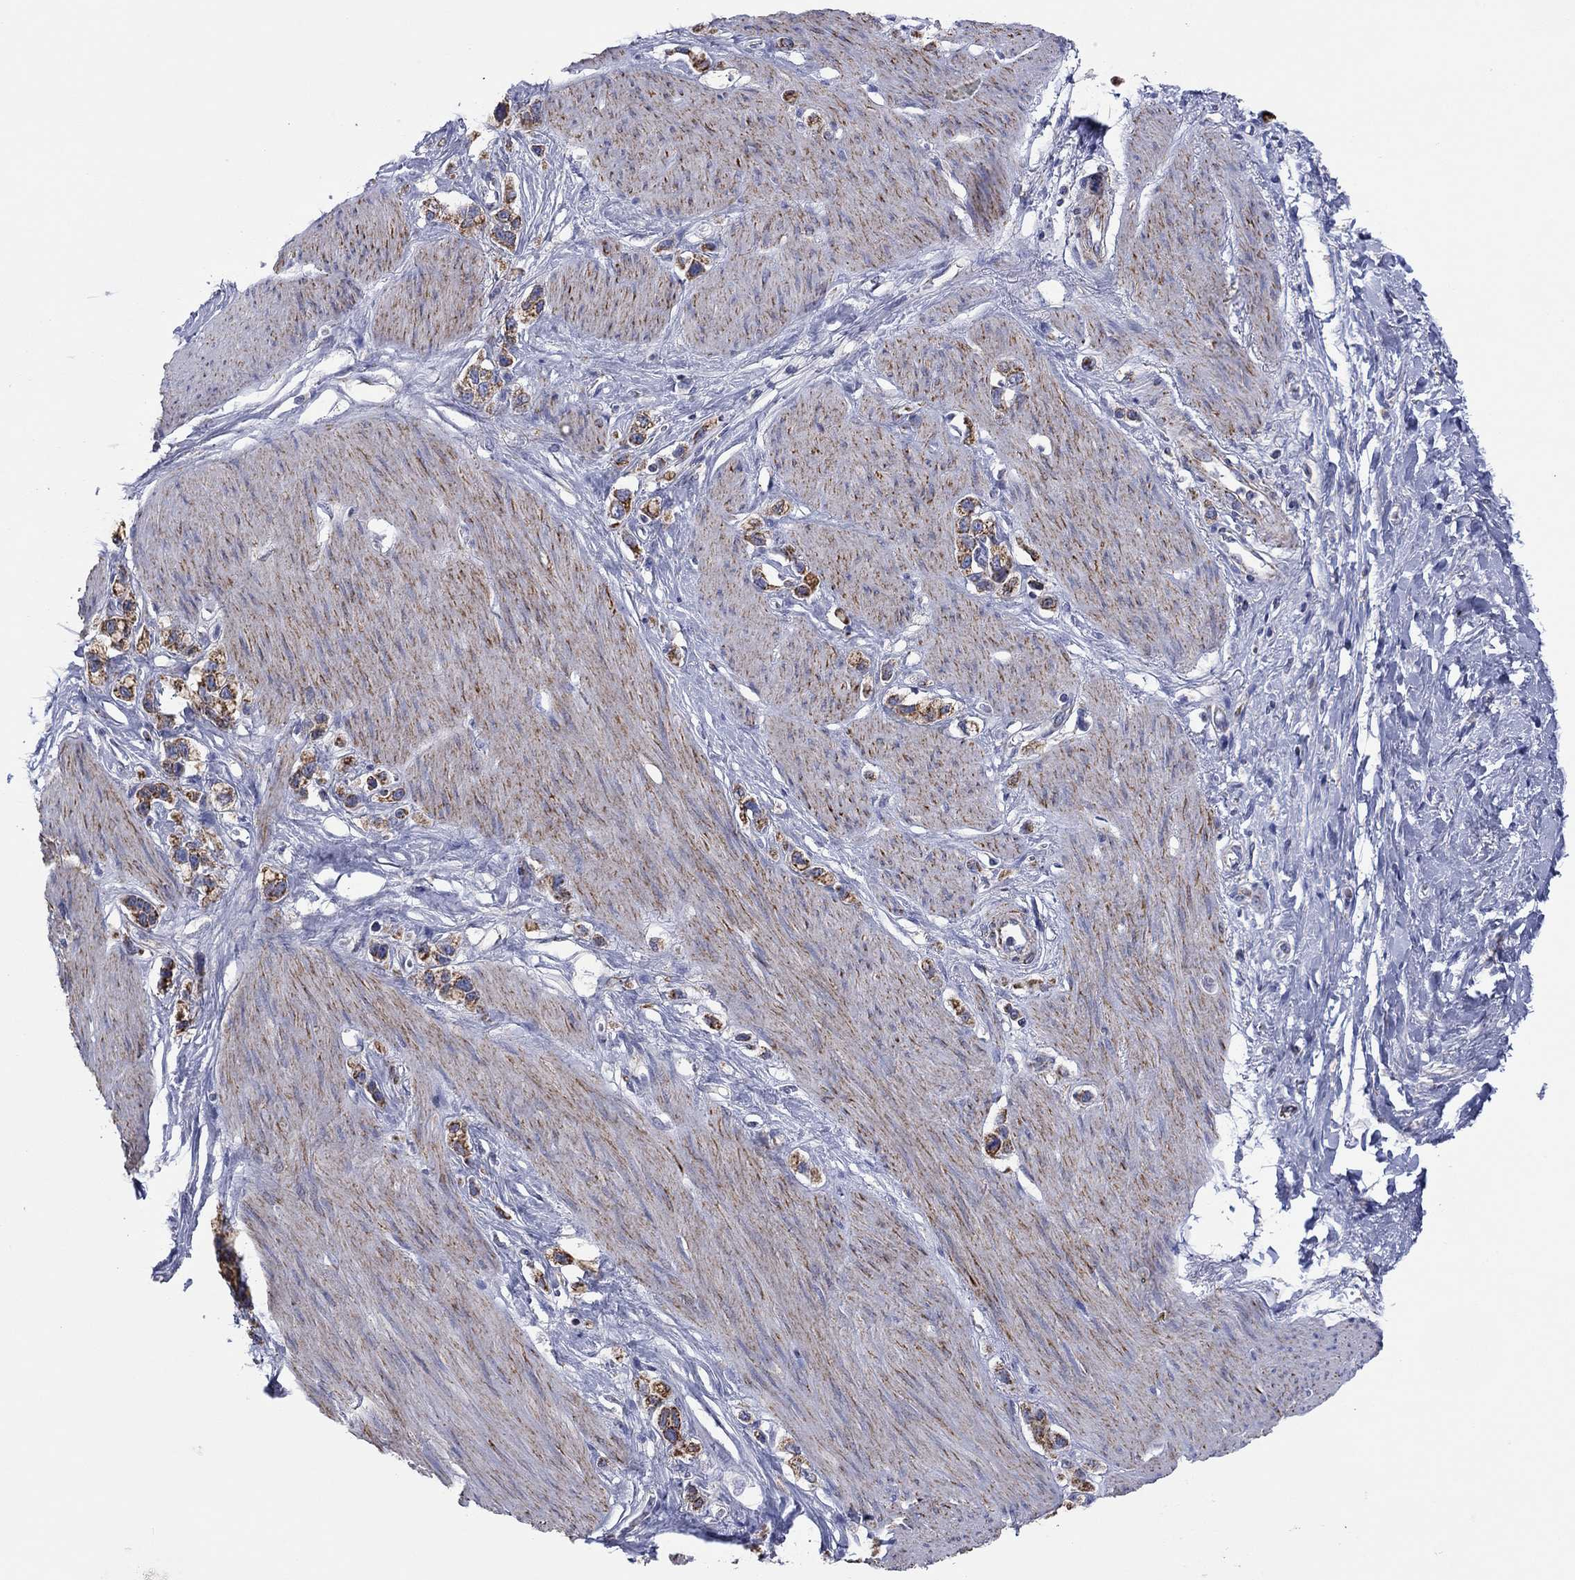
{"staining": {"intensity": "strong", "quantity": ">75%", "location": "cytoplasmic/membranous"}, "tissue": "stomach cancer", "cell_type": "Tumor cells", "image_type": "cancer", "snomed": [{"axis": "morphology", "description": "Normal tissue, NOS"}, {"axis": "morphology", "description": "Adenocarcinoma, NOS"}, {"axis": "morphology", "description": "Adenocarcinoma, High grade"}, {"axis": "topography", "description": "Stomach, upper"}, {"axis": "topography", "description": "Stomach"}], "caption": "Protein expression analysis of human stomach cancer reveals strong cytoplasmic/membranous staining in approximately >75% of tumor cells.", "gene": "MGST3", "patient": {"sex": "female", "age": 65}}